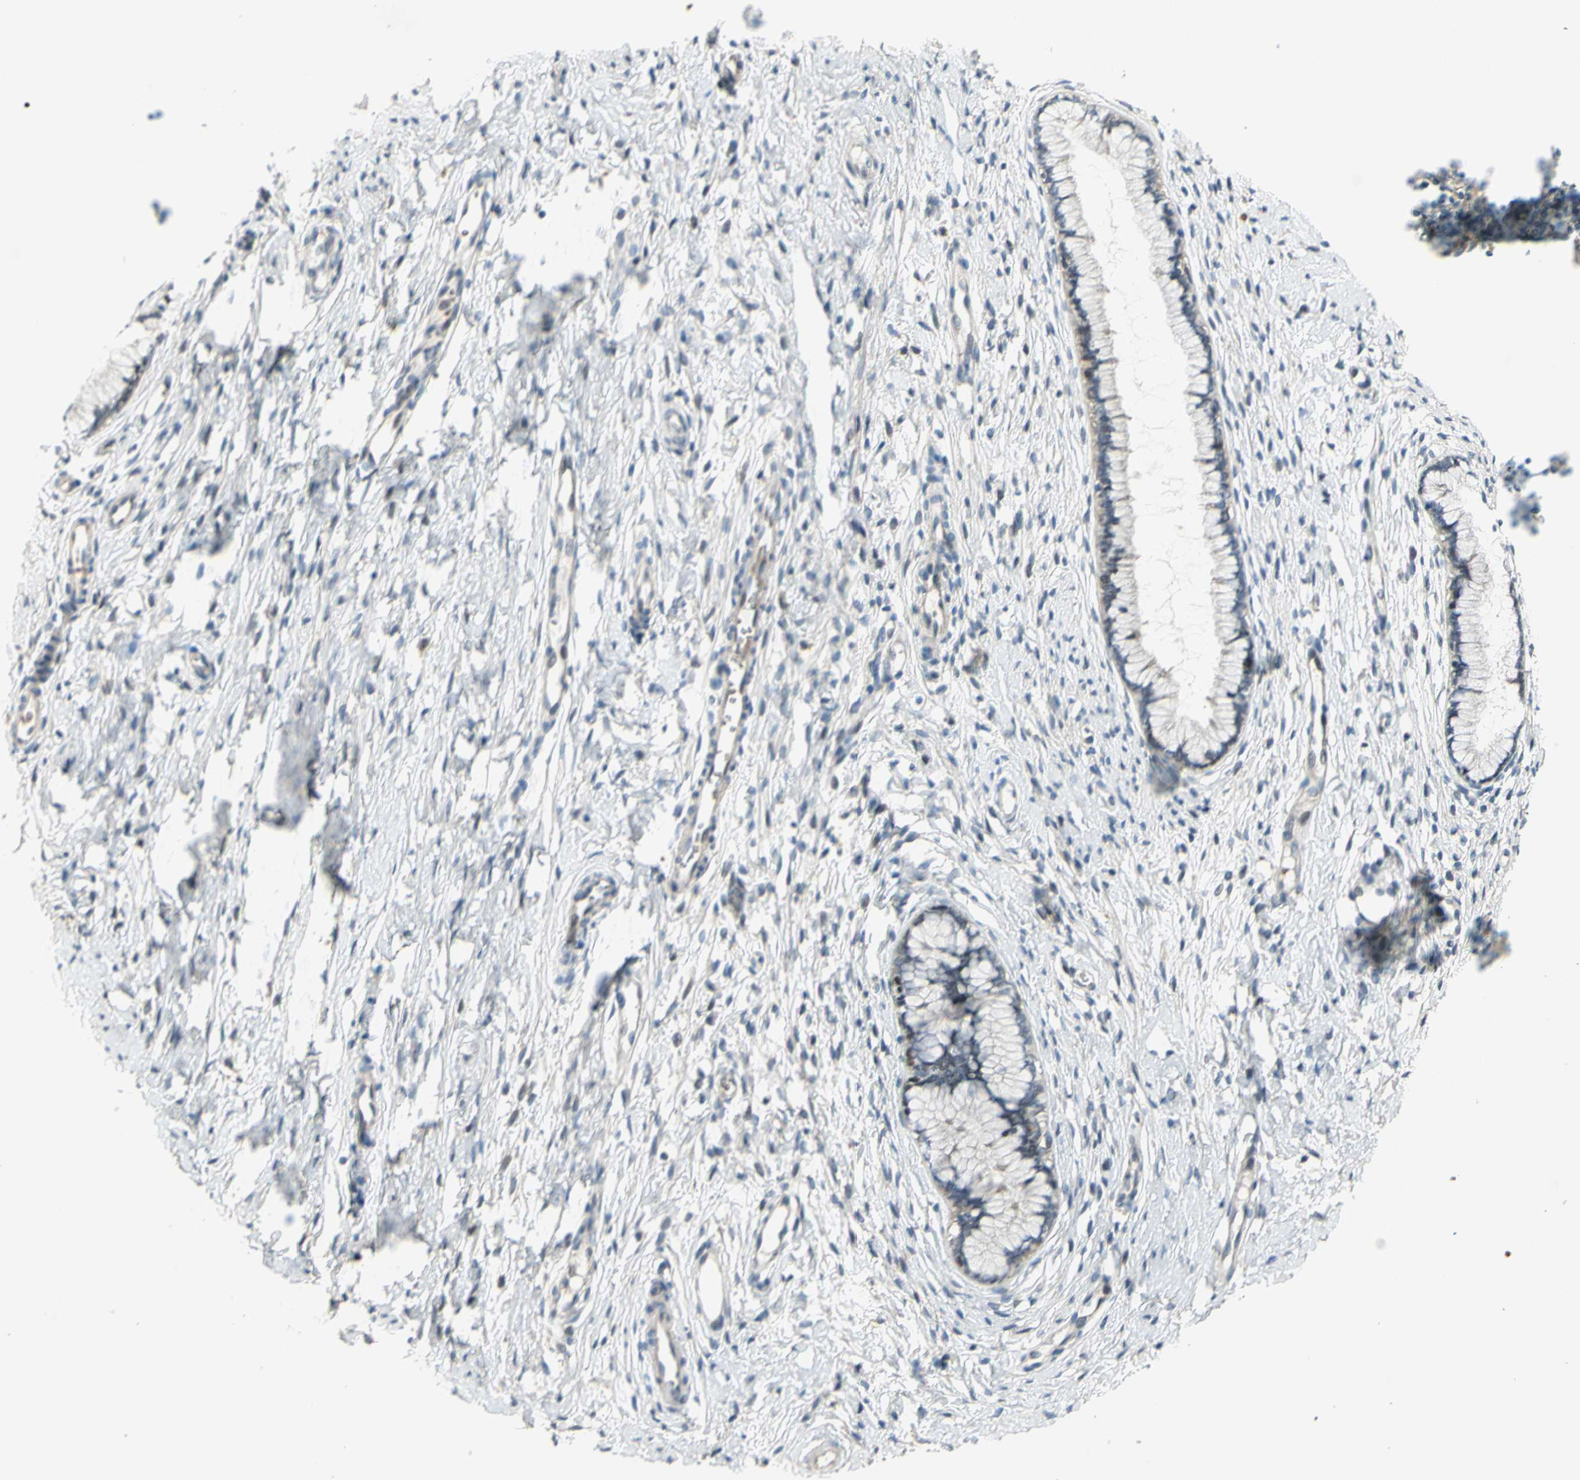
{"staining": {"intensity": "weak", "quantity": "<25%", "location": "nuclear"}, "tissue": "cervix", "cell_type": "Glandular cells", "image_type": "normal", "snomed": [{"axis": "morphology", "description": "Normal tissue, NOS"}, {"axis": "topography", "description": "Cervix"}], "caption": "DAB immunohistochemical staining of benign human cervix demonstrates no significant staining in glandular cells.", "gene": "ZNF184", "patient": {"sex": "female", "age": 65}}